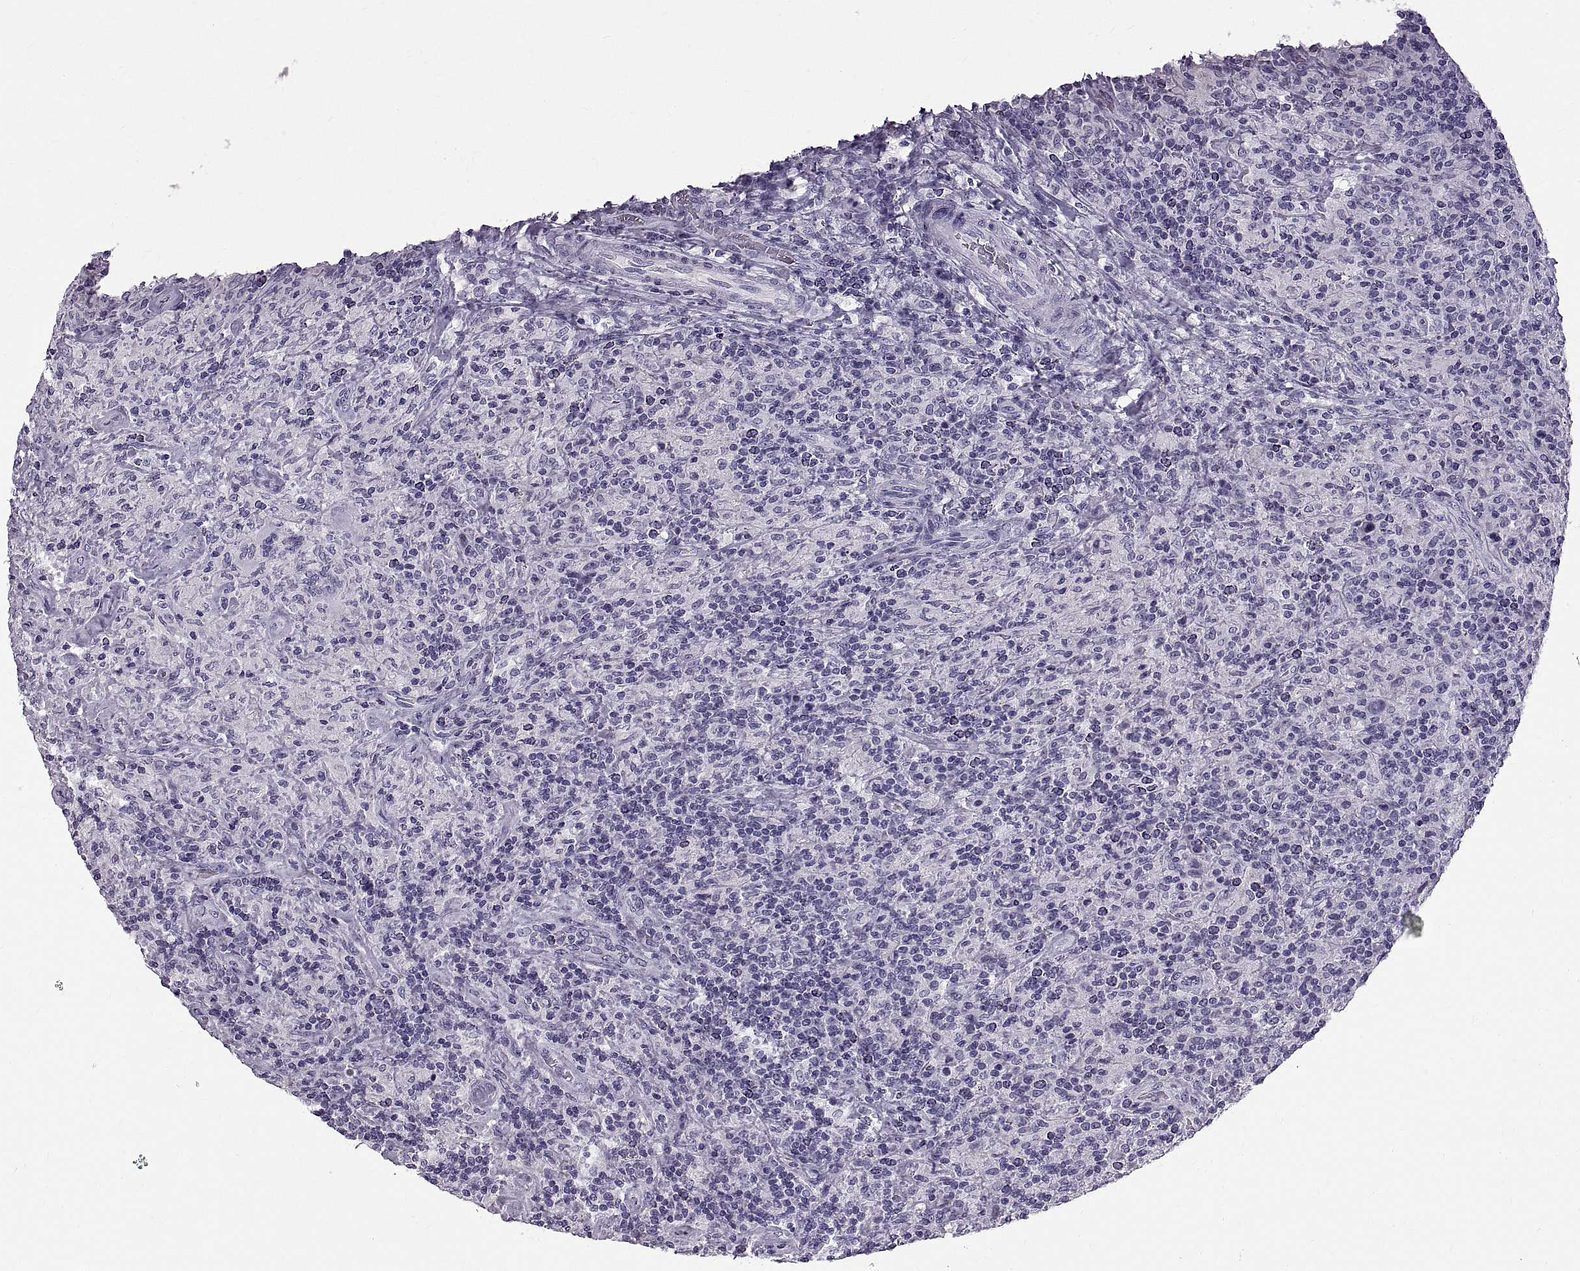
{"staining": {"intensity": "negative", "quantity": "none", "location": "none"}, "tissue": "lymphoma", "cell_type": "Tumor cells", "image_type": "cancer", "snomed": [{"axis": "morphology", "description": "Hodgkin's disease, NOS"}, {"axis": "topography", "description": "Lymph node"}], "caption": "Immunohistochemistry of lymphoma reveals no expression in tumor cells. (Stains: DAB IHC with hematoxylin counter stain, Microscopy: brightfield microscopy at high magnification).", "gene": "WFDC8", "patient": {"sex": "male", "age": 70}}